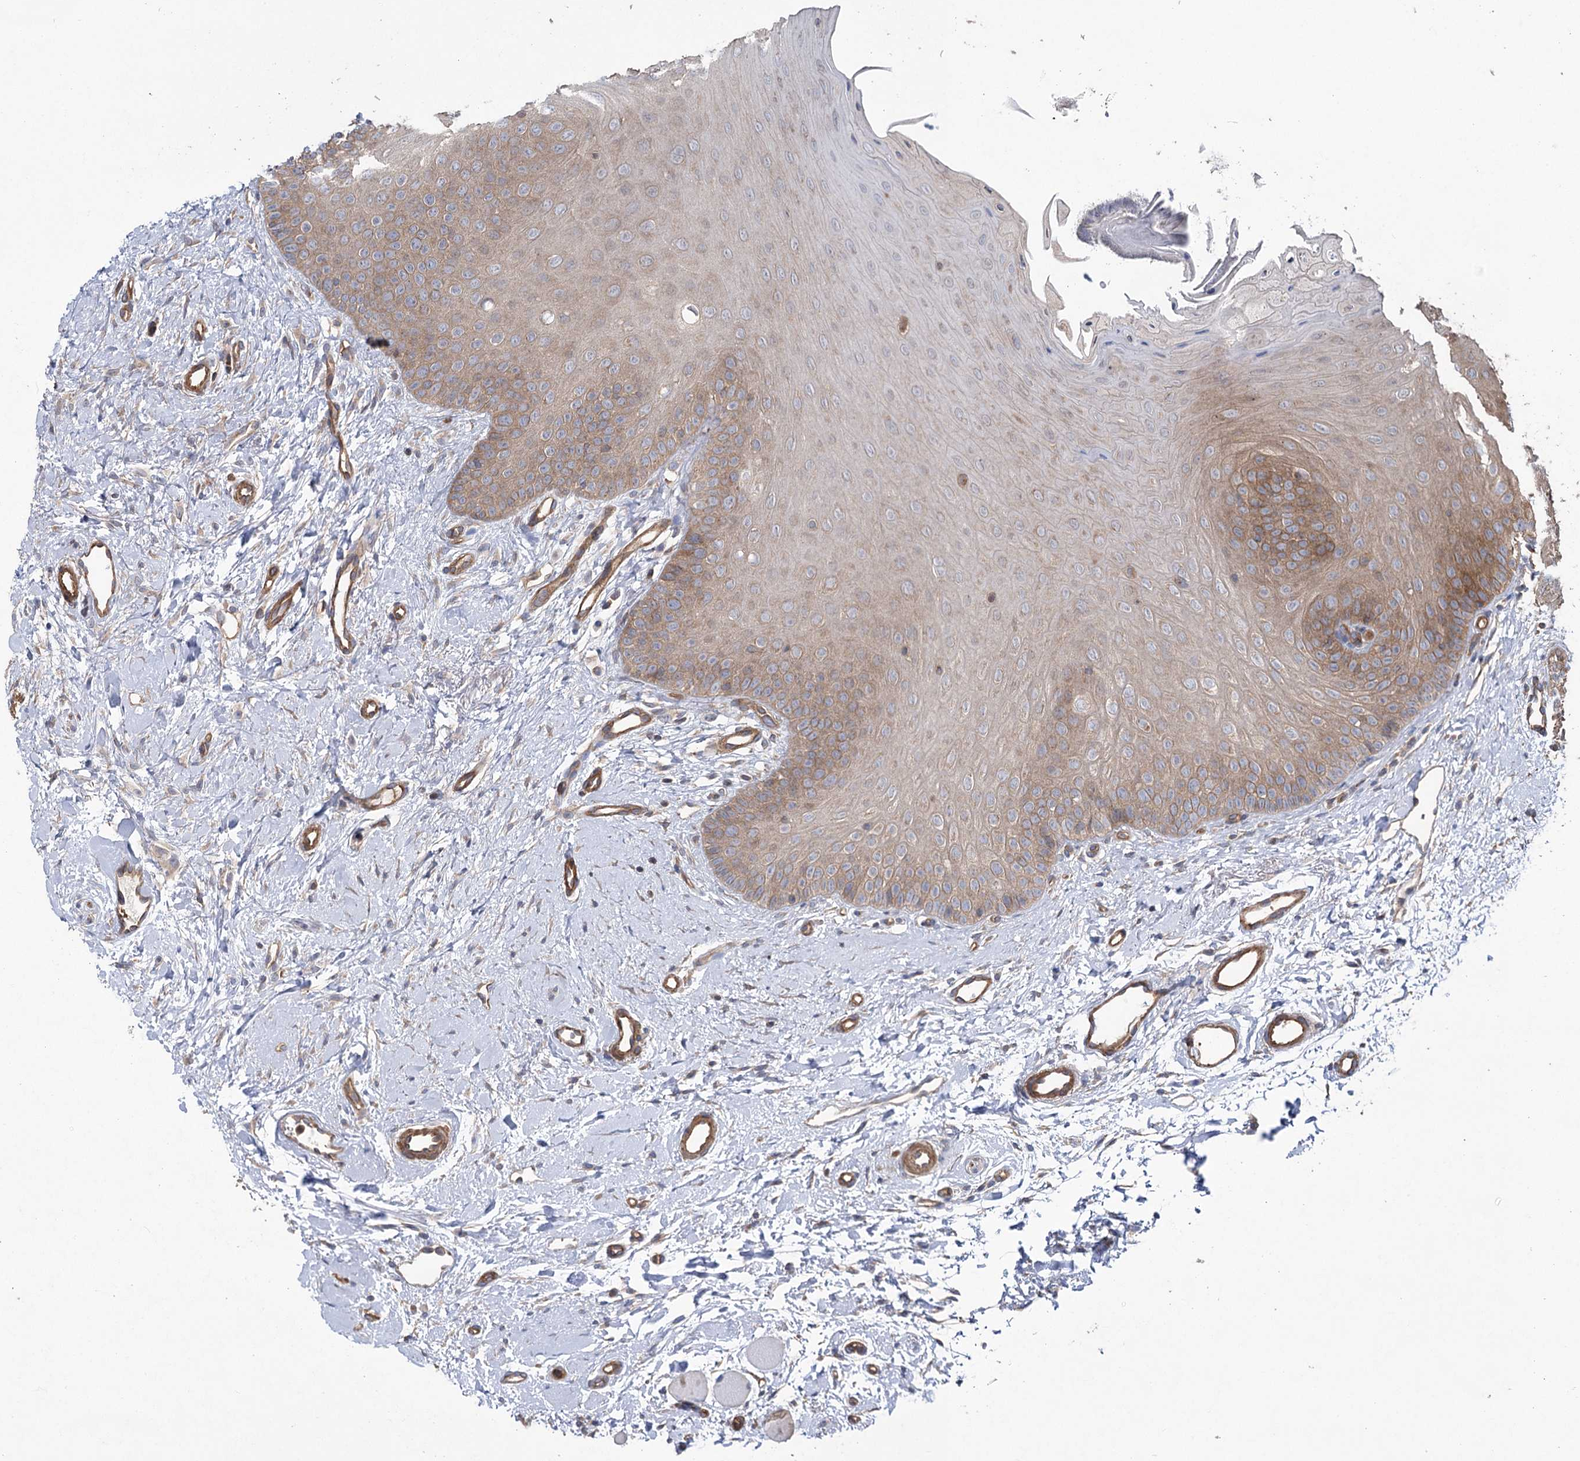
{"staining": {"intensity": "moderate", "quantity": "25%-75%", "location": "cytoplasmic/membranous"}, "tissue": "oral mucosa", "cell_type": "Squamous epithelial cells", "image_type": "normal", "snomed": [{"axis": "morphology", "description": "Normal tissue, NOS"}, {"axis": "topography", "description": "Oral tissue"}], "caption": "A brown stain highlights moderate cytoplasmic/membranous expression of a protein in squamous epithelial cells of unremarkable human oral mucosa. (brown staining indicates protein expression, while blue staining denotes nuclei).", "gene": "LARS2", "patient": {"sex": "female", "age": 68}}